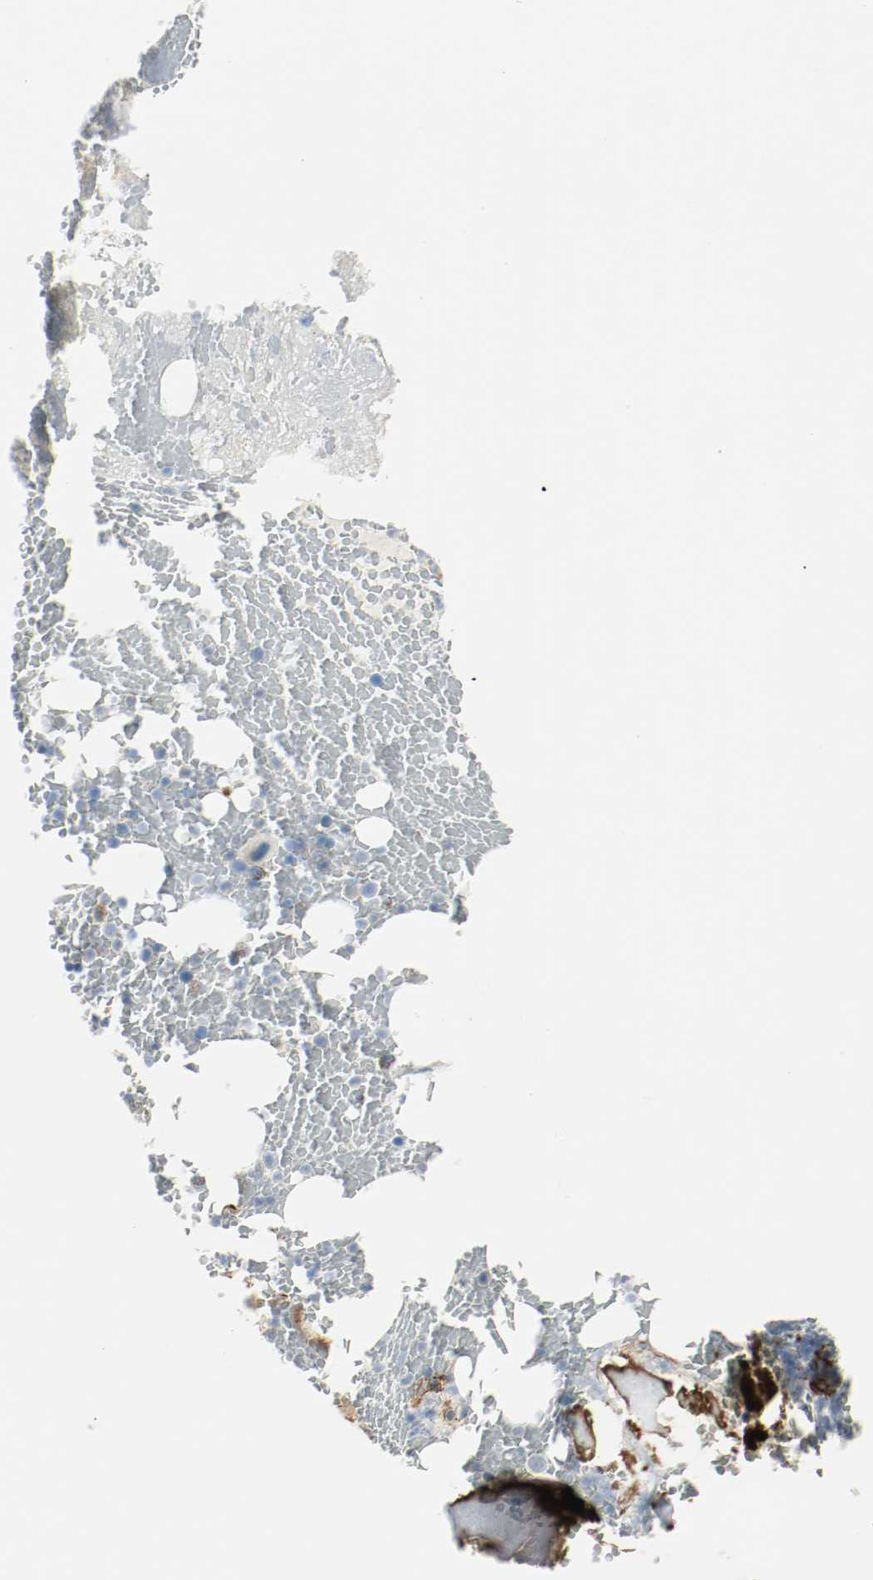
{"staining": {"intensity": "negative", "quantity": "none", "location": "none"}, "tissue": "bone marrow", "cell_type": "Hematopoietic cells", "image_type": "normal", "snomed": [{"axis": "morphology", "description": "Normal tissue, NOS"}, {"axis": "topography", "description": "Bone marrow"}], "caption": "DAB immunohistochemical staining of benign human bone marrow reveals no significant expression in hematopoietic cells. The staining was performed using DAB (3,3'-diaminobenzidine) to visualize the protein expression in brown, while the nuclei were stained in blue with hematoxylin (Magnification: 20x).", "gene": "LAMB1", "patient": {"sex": "female", "age": 66}}